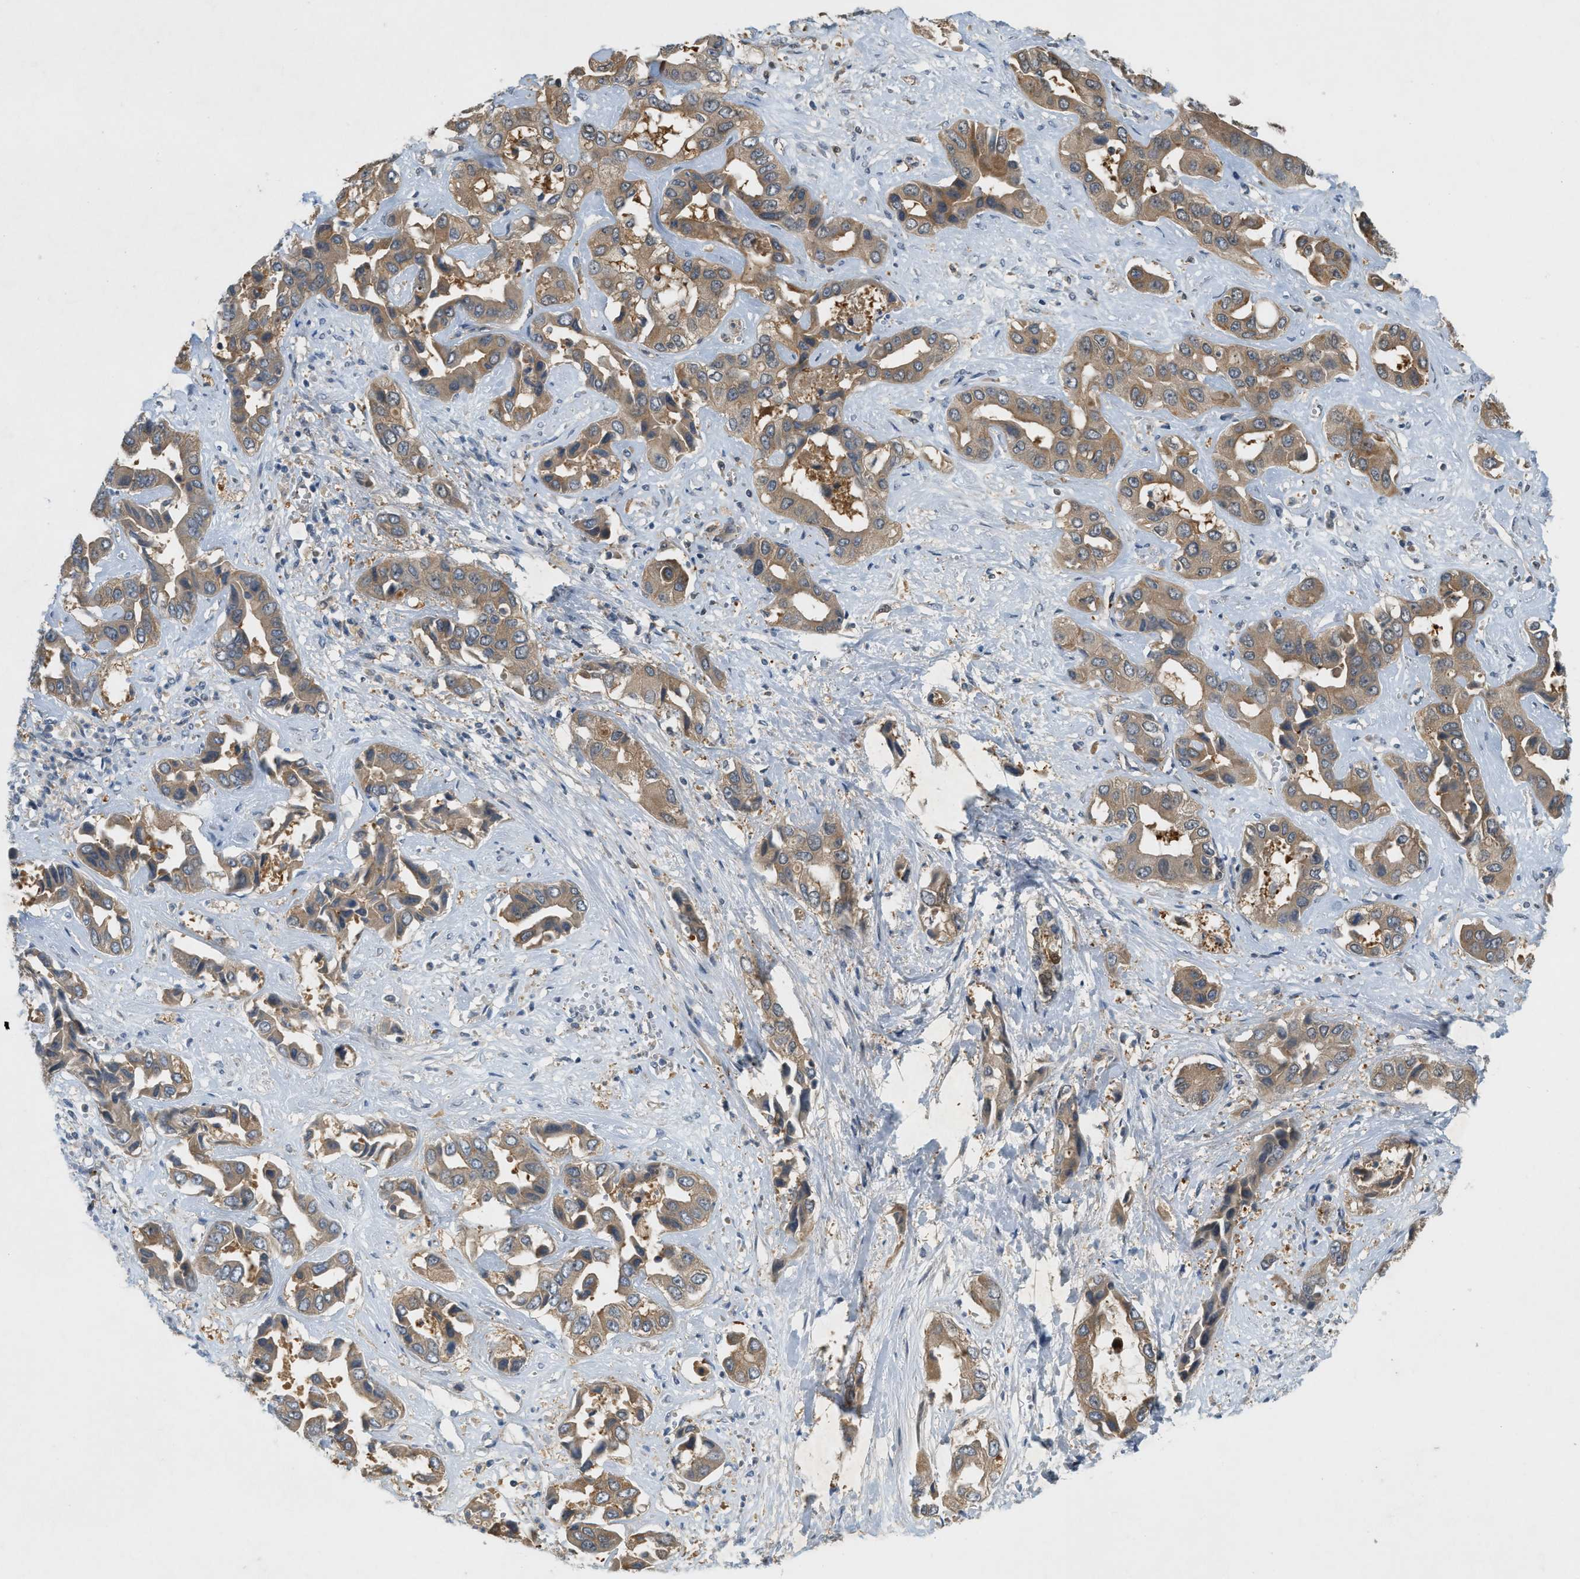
{"staining": {"intensity": "weak", "quantity": ">75%", "location": "cytoplasmic/membranous"}, "tissue": "liver cancer", "cell_type": "Tumor cells", "image_type": "cancer", "snomed": [{"axis": "morphology", "description": "Cholangiocarcinoma"}, {"axis": "topography", "description": "Liver"}], "caption": "Cholangiocarcinoma (liver) stained for a protein (brown) reveals weak cytoplasmic/membranous positive positivity in about >75% of tumor cells.", "gene": "PDCL3", "patient": {"sex": "female", "age": 52}}